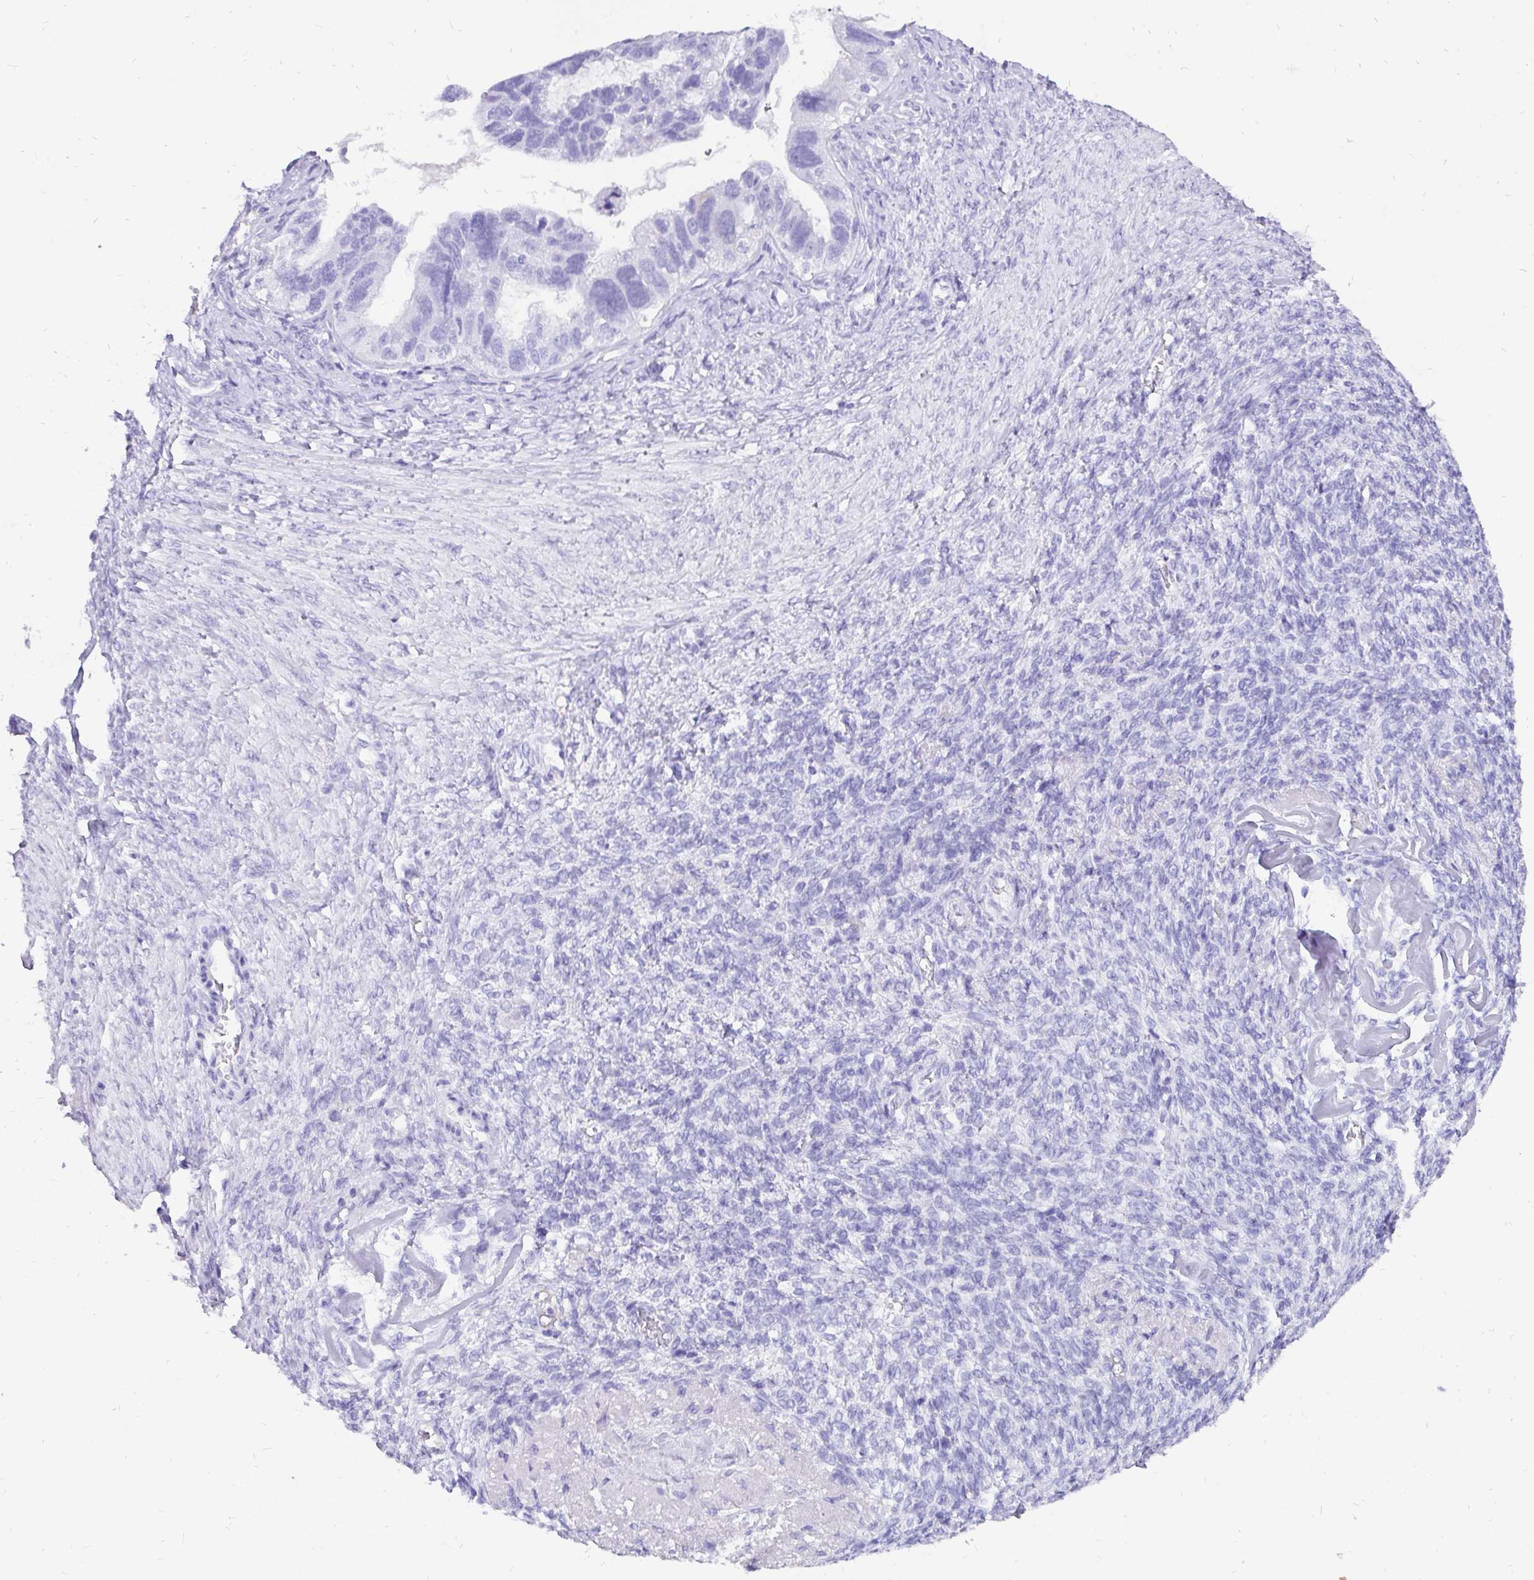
{"staining": {"intensity": "negative", "quantity": "none", "location": "none"}, "tissue": "ovarian cancer", "cell_type": "Tumor cells", "image_type": "cancer", "snomed": [{"axis": "morphology", "description": "Cystadenocarcinoma, serous, NOS"}, {"axis": "topography", "description": "Ovary"}], "caption": "An immunohistochemistry photomicrograph of ovarian serous cystadenocarcinoma is shown. There is no staining in tumor cells of ovarian serous cystadenocarcinoma.", "gene": "KRT13", "patient": {"sex": "female", "age": 60}}